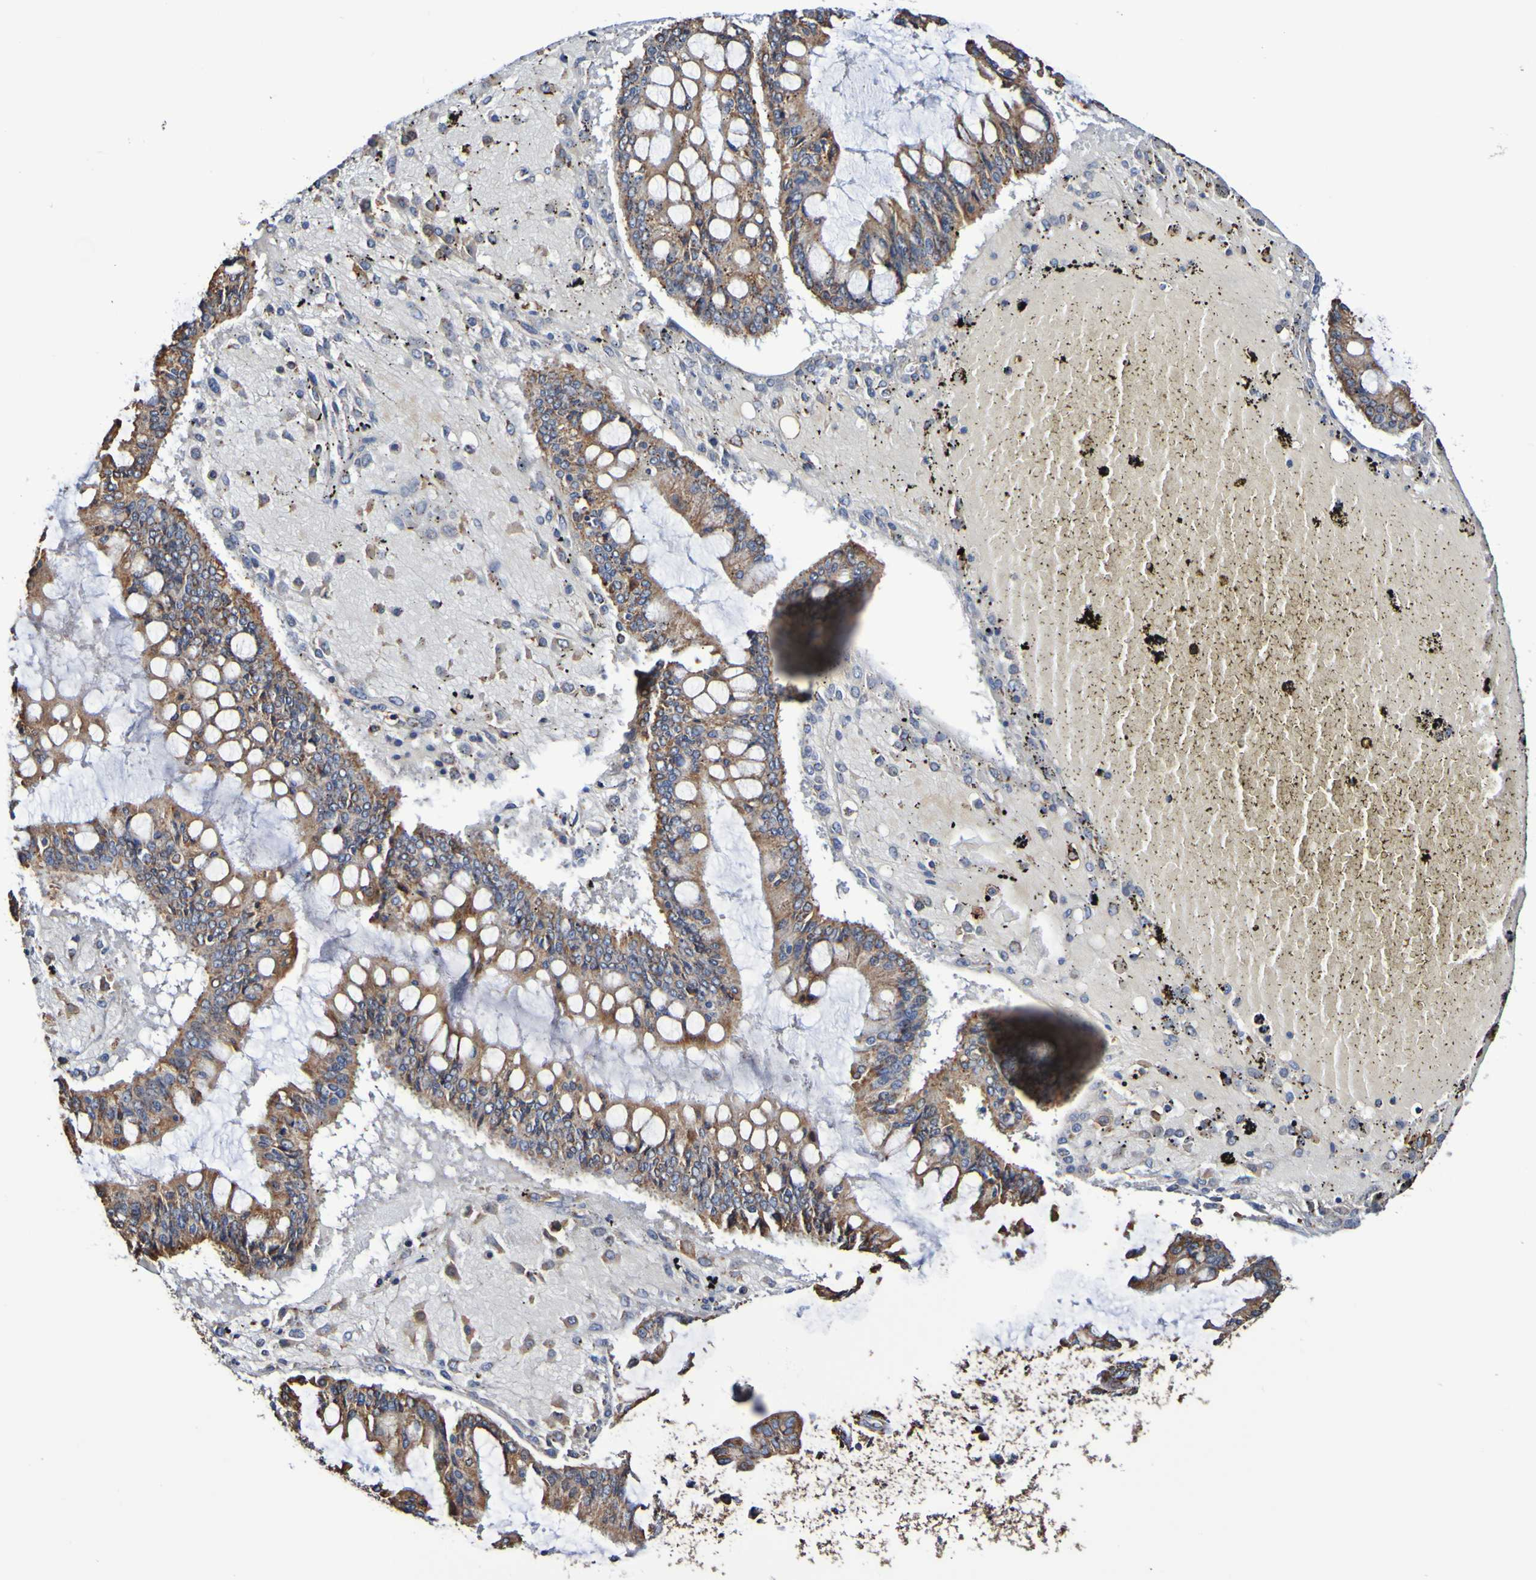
{"staining": {"intensity": "moderate", "quantity": ">75%", "location": "cytoplasmic/membranous"}, "tissue": "ovarian cancer", "cell_type": "Tumor cells", "image_type": "cancer", "snomed": [{"axis": "morphology", "description": "Cystadenocarcinoma, mucinous, NOS"}, {"axis": "topography", "description": "Ovary"}], "caption": "This is an image of immunohistochemistry (IHC) staining of mucinous cystadenocarcinoma (ovarian), which shows moderate positivity in the cytoplasmic/membranous of tumor cells.", "gene": "IL18R1", "patient": {"sex": "female", "age": 73}}